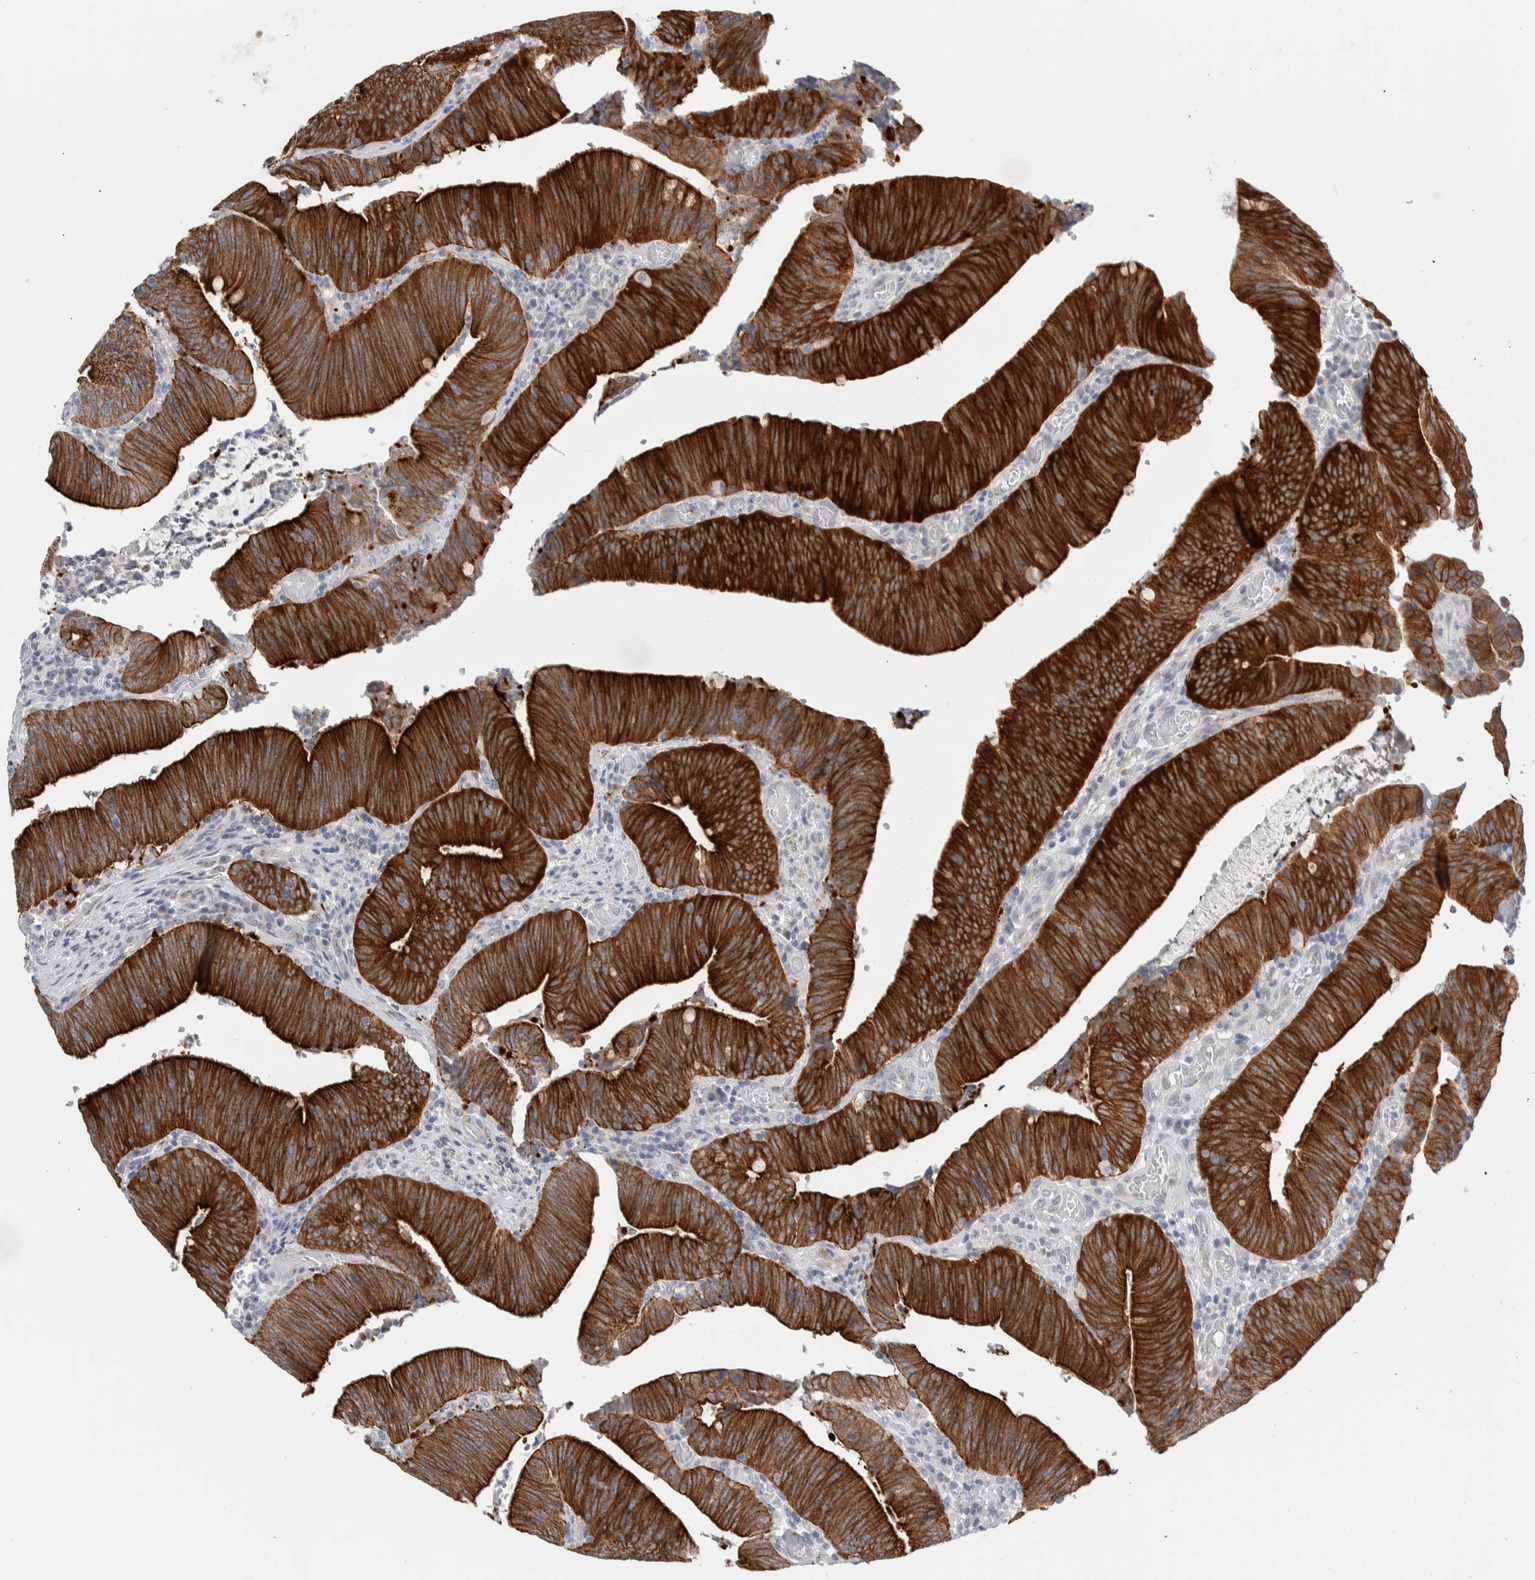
{"staining": {"intensity": "strong", "quantity": ">75%", "location": "cytoplasmic/membranous"}, "tissue": "colorectal cancer", "cell_type": "Tumor cells", "image_type": "cancer", "snomed": [{"axis": "morphology", "description": "Normal tissue, NOS"}, {"axis": "morphology", "description": "Adenocarcinoma, NOS"}, {"axis": "topography", "description": "Rectum"}], "caption": "The histopathology image shows a brown stain indicating the presence of a protein in the cytoplasmic/membranous of tumor cells in adenocarcinoma (colorectal).", "gene": "C1orf112", "patient": {"sex": "female", "age": 66}}